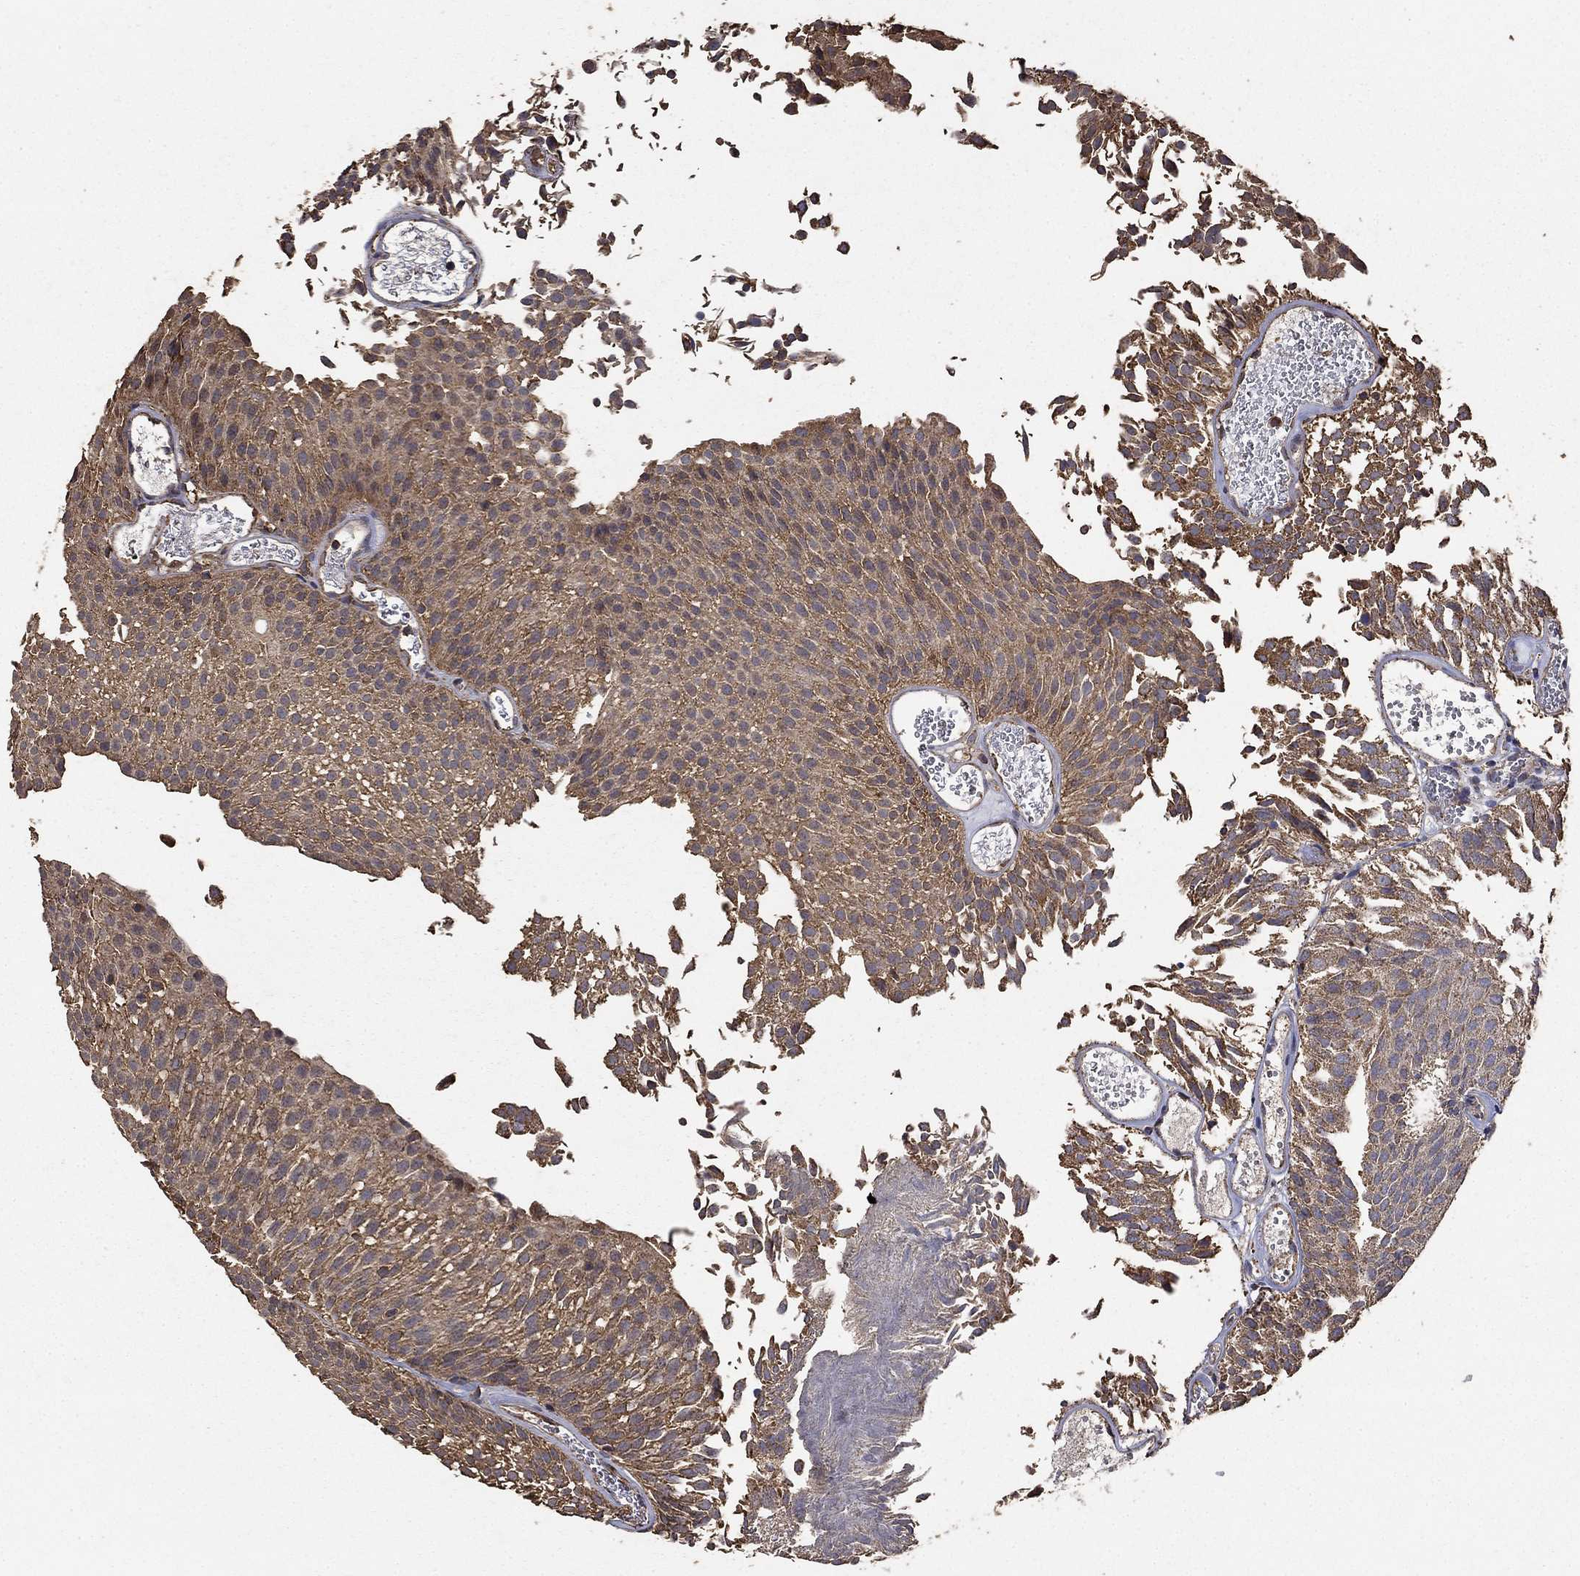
{"staining": {"intensity": "moderate", "quantity": "25%-75%", "location": "cytoplasmic/membranous"}, "tissue": "urothelial cancer", "cell_type": "Tumor cells", "image_type": "cancer", "snomed": [{"axis": "morphology", "description": "Urothelial carcinoma, Low grade"}, {"axis": "topography", "description": "Urinary bladder"}], "caption": "Urothelial cancer was stained to show a protein in brown. There is medium levels of moderate cytoplasmic/membranous expression in about 25%-75% of tumor cells.", "gene": "IFRD1", "patient": {"sex": "male", "age": 52}}